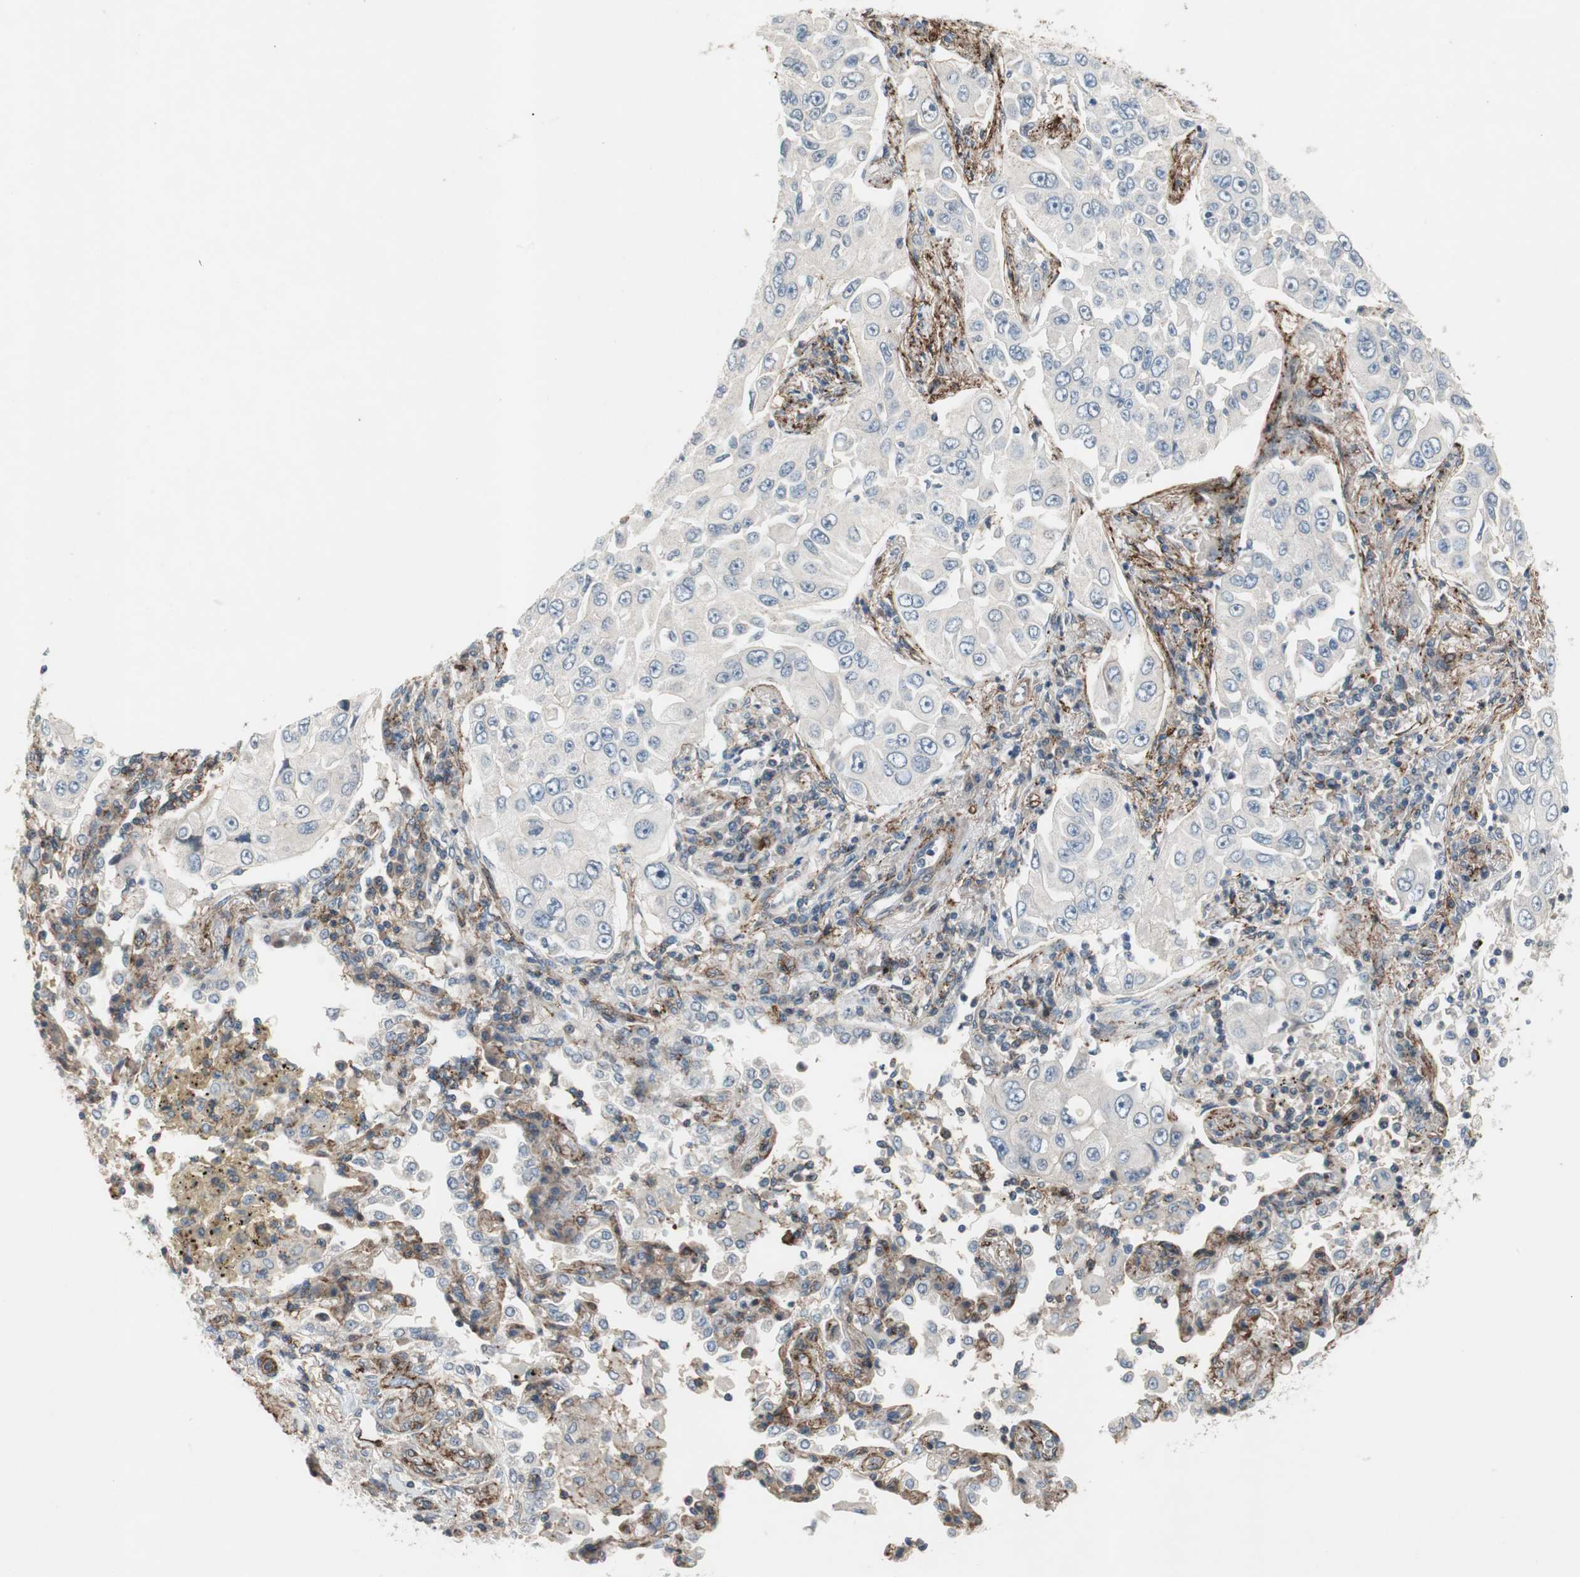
{"staining": {"intensity": "negative", "quantity": "none", "location": "none"}, "tissue": "lung cancer", "cell_type": "Tumor cells", "image_type": "cancer", "snomed": [{"axis": "morphology", "description": "Adenocarcinoma, NOS"}, {"axis": "topography", "description": "Lung"}], "caption": "DAB immunohistochemical staining of human lung adenocarcinoma shows no significant positivity in tumor cells.", "gene": "GRHL1", "patient": {"sex": "male", "age": 84}}